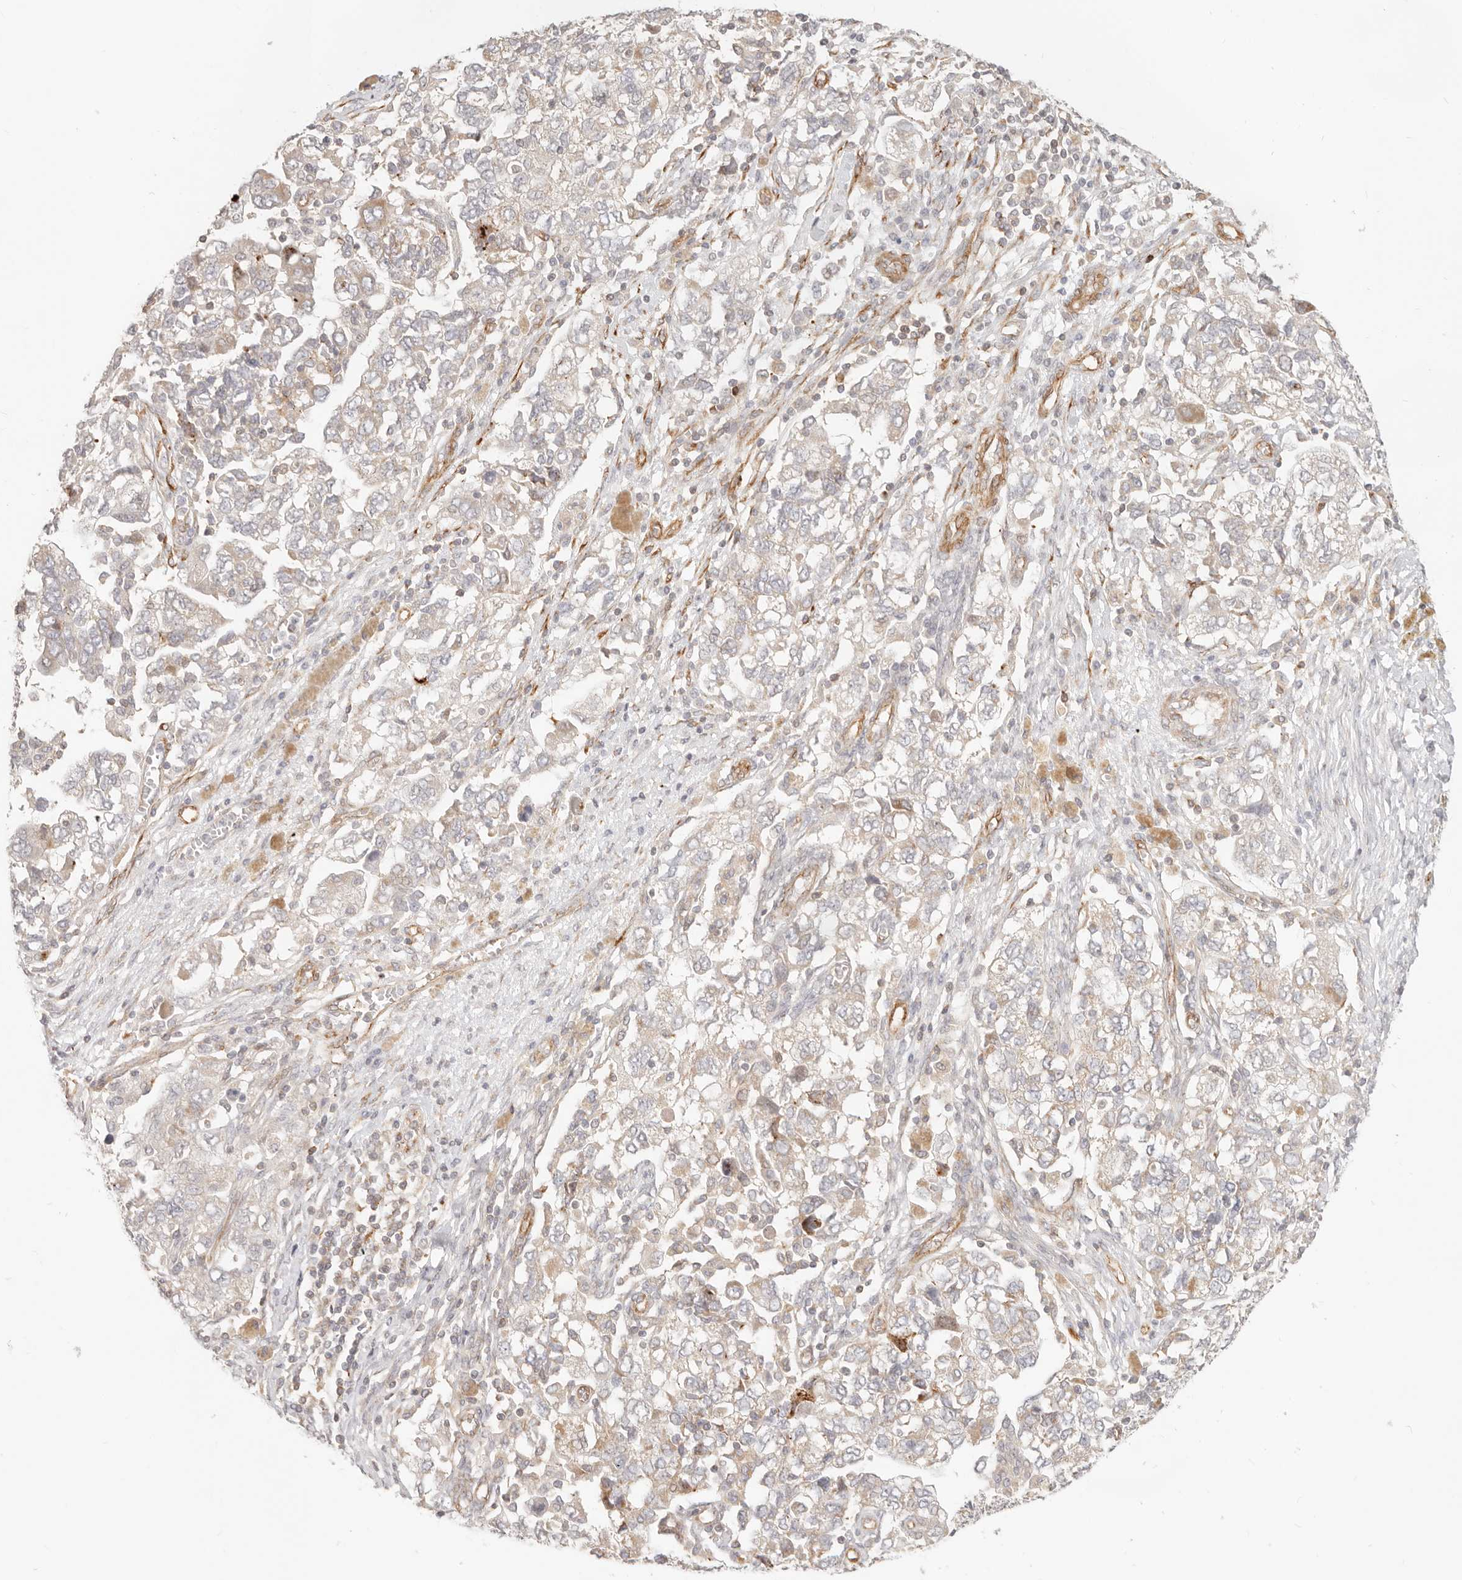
{"staining": {"intensity": "moderate", "quantity": "<25%", "location": "cytoplasmic/membranous,nuclear"}, "tissue": "ovarian cancer", "cell_type": "Tumor cells", "image_type": "cancer", "snomed": [{"axis": "morphology", "description": "Carcinoma, NOS"}, {"axis": "morphology", "description": "Cystadenocarcinoma, serous, NOS"}, {"axis": "topography", "description": "Ovary"}], "caption": "Moderate cytoplasmic/membranous and nuclear expression is appreciated in about <25% of tumor cells in ovarian cancer (carcinoma).", "gene": "SASS6", "patient": {"sex": "female", "age": 69}}